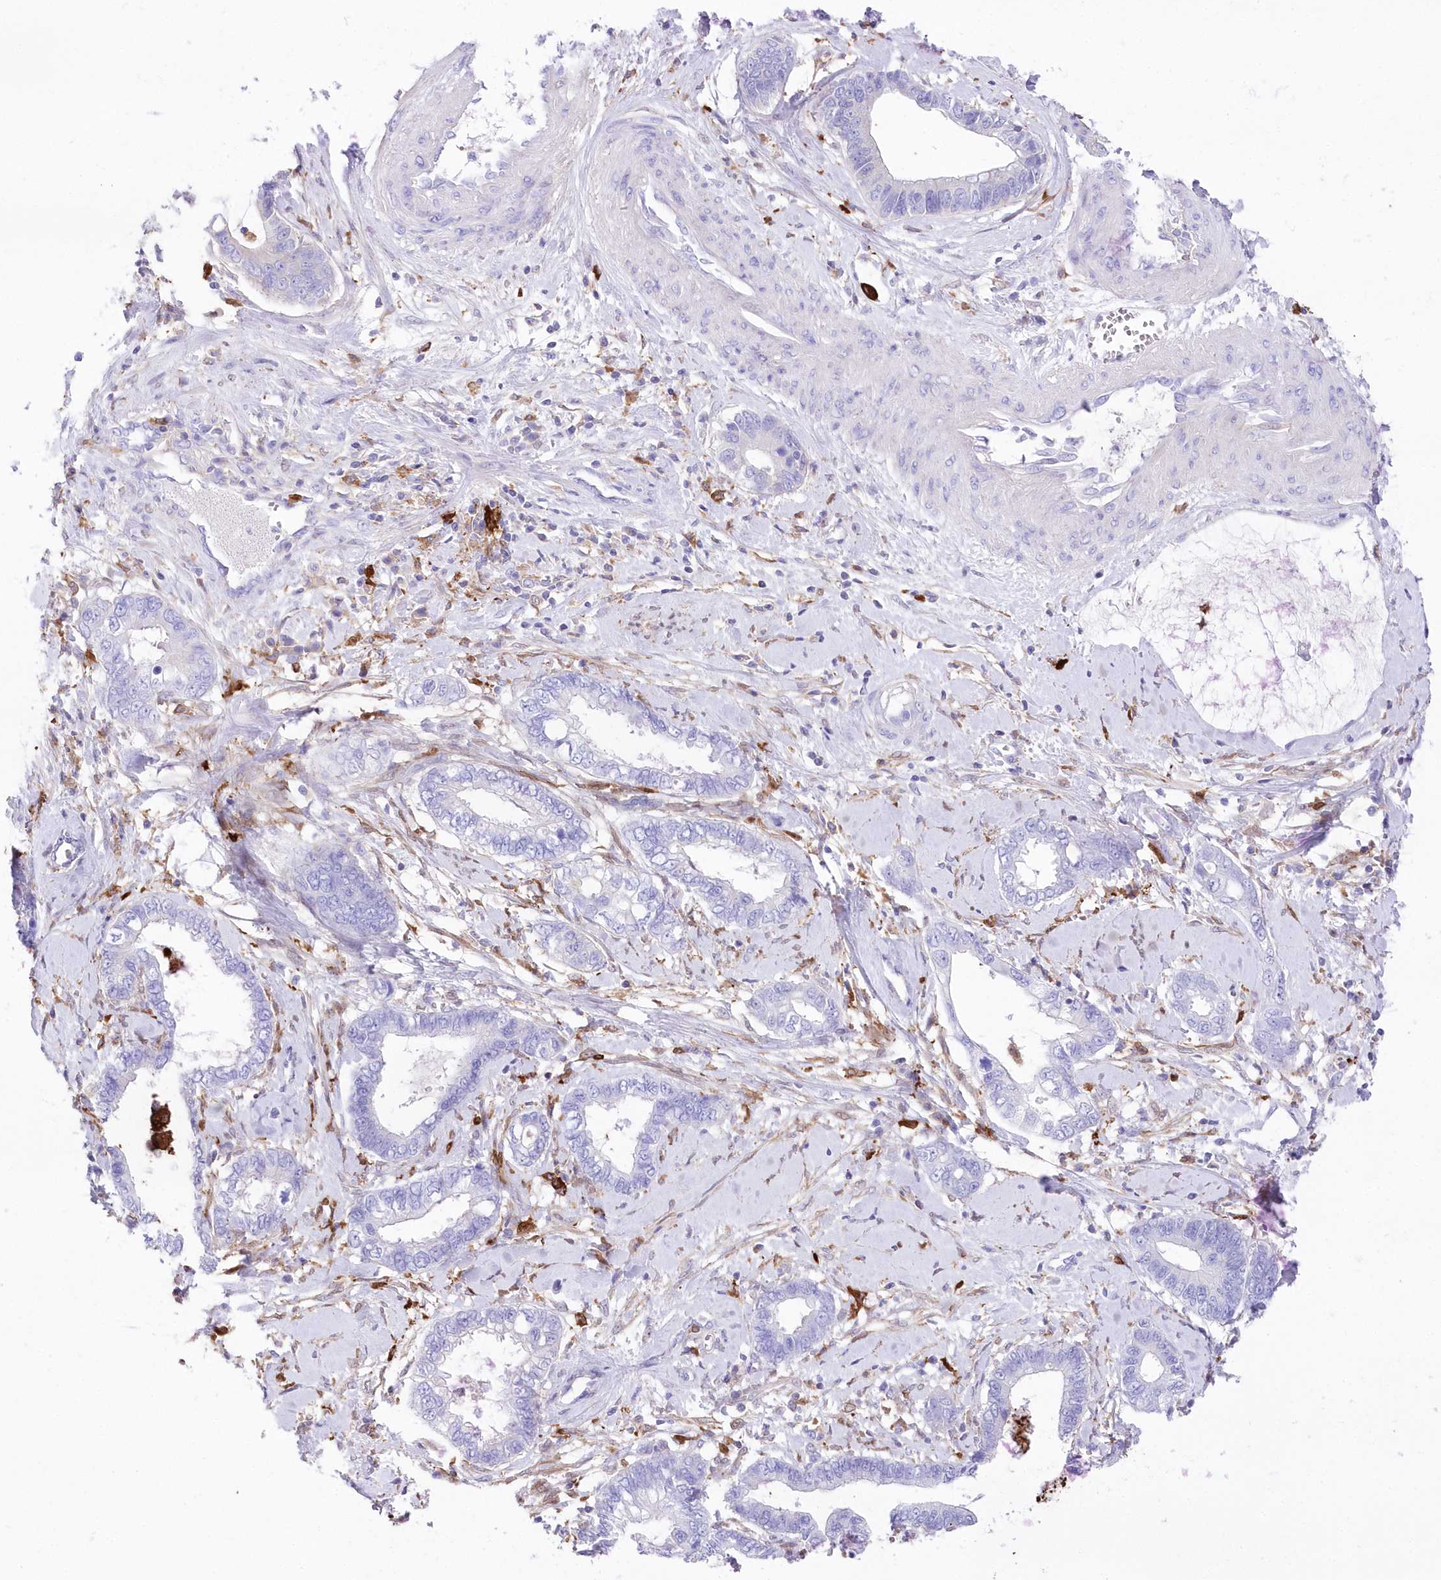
{"staining": {"intensity": "negative", "quantity": "none", "location": "none"}, "tissue": "cervical cancer", "cell_type": "Tumor cells", "image_type": "cancer", "snomed": [{"axis": "morphology", "description": "Adenocarcinoma, NOS"}, {"axis": "topography", "description": "Cervix"}], "caption": "Tumor cells are negative for protein expression in human adenocarcinoma (cervical).", "gene": "DNAJC19", "patient": {"sex": "female", "age": 44}}